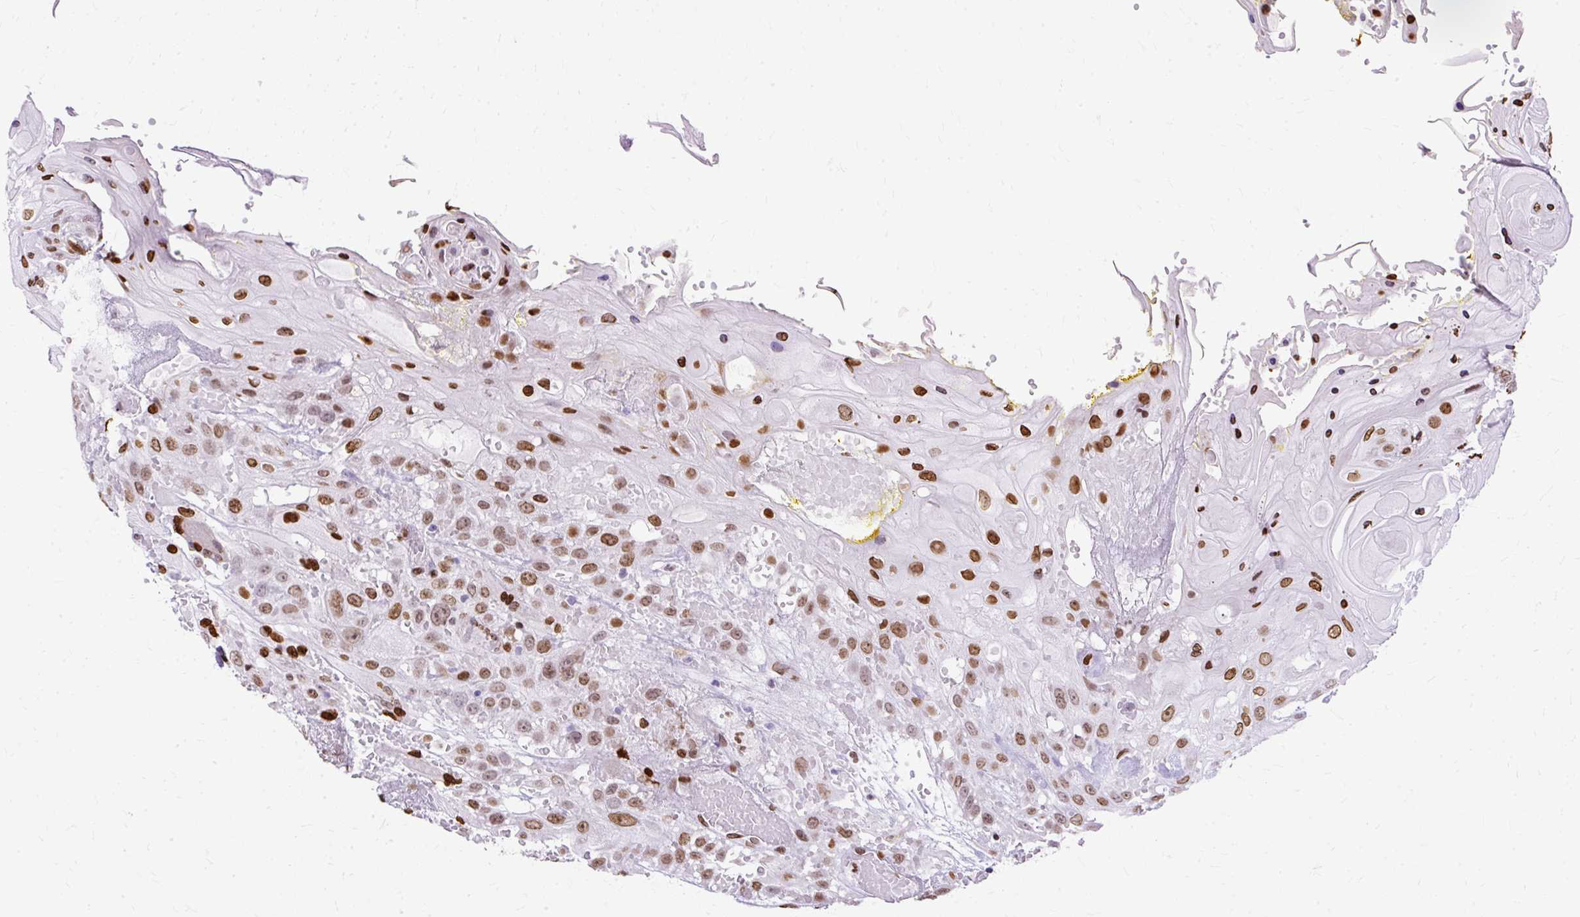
{"staining": {"intensity": "moderate", "quantity": ">75%", "location": "nuclear"}, "tissue": "head and neck cancer", "cell_type": "Tumor cells", "image_type": "cancer", "snomed": [{"axis": "morphology", "description": "Squamous cell carcinoma, NOS"}, {"axis": "topography", "description": "Head-Neck"}], "caption": "This is an image of immunohistochemistry (IHC) staining of head and neck cancer, which shows moderate positivity in the nuclear of tumor cells.", "gene": "TMEM184C", "patient": {"sex": "female", "age": 43}}